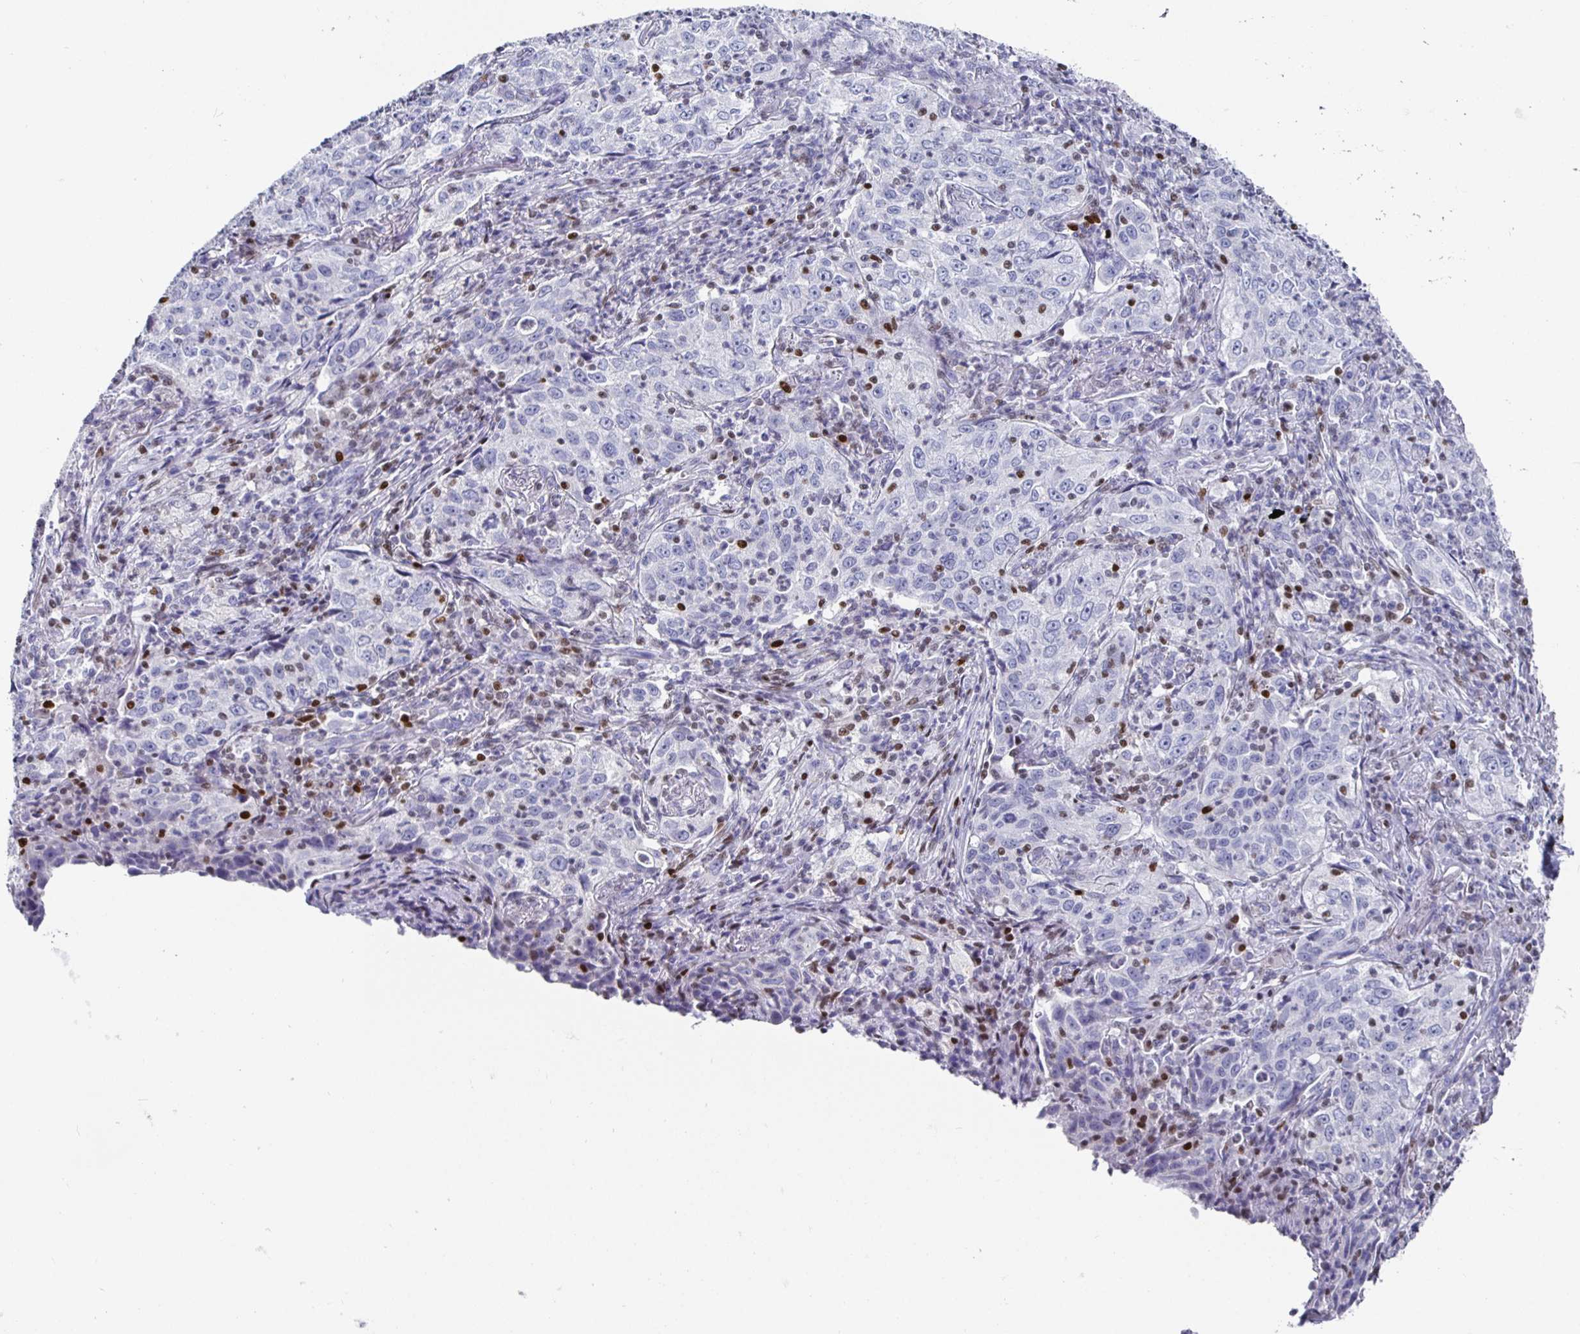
{"staining": {"intensity": "negative", "quantity": "none", "location": "none"}, "tissue": "lung cancer", "cell_type": "Tumor cells", "image_type": "cancer", "snomed": [{"axis": "morphology", "description": "Squamous cell carcinoma, NOS"}, {"axis": "topography", "description": "Lung"}], "caption": "Immunohistochemistry (IHC) image of neoplastic tissue: human lung squamous cell carcinoma stained with DAB shows no significant protein expression in tumor cells.", "gene": "RUNX2", "patient": {"sex": "male", "age": 71}}